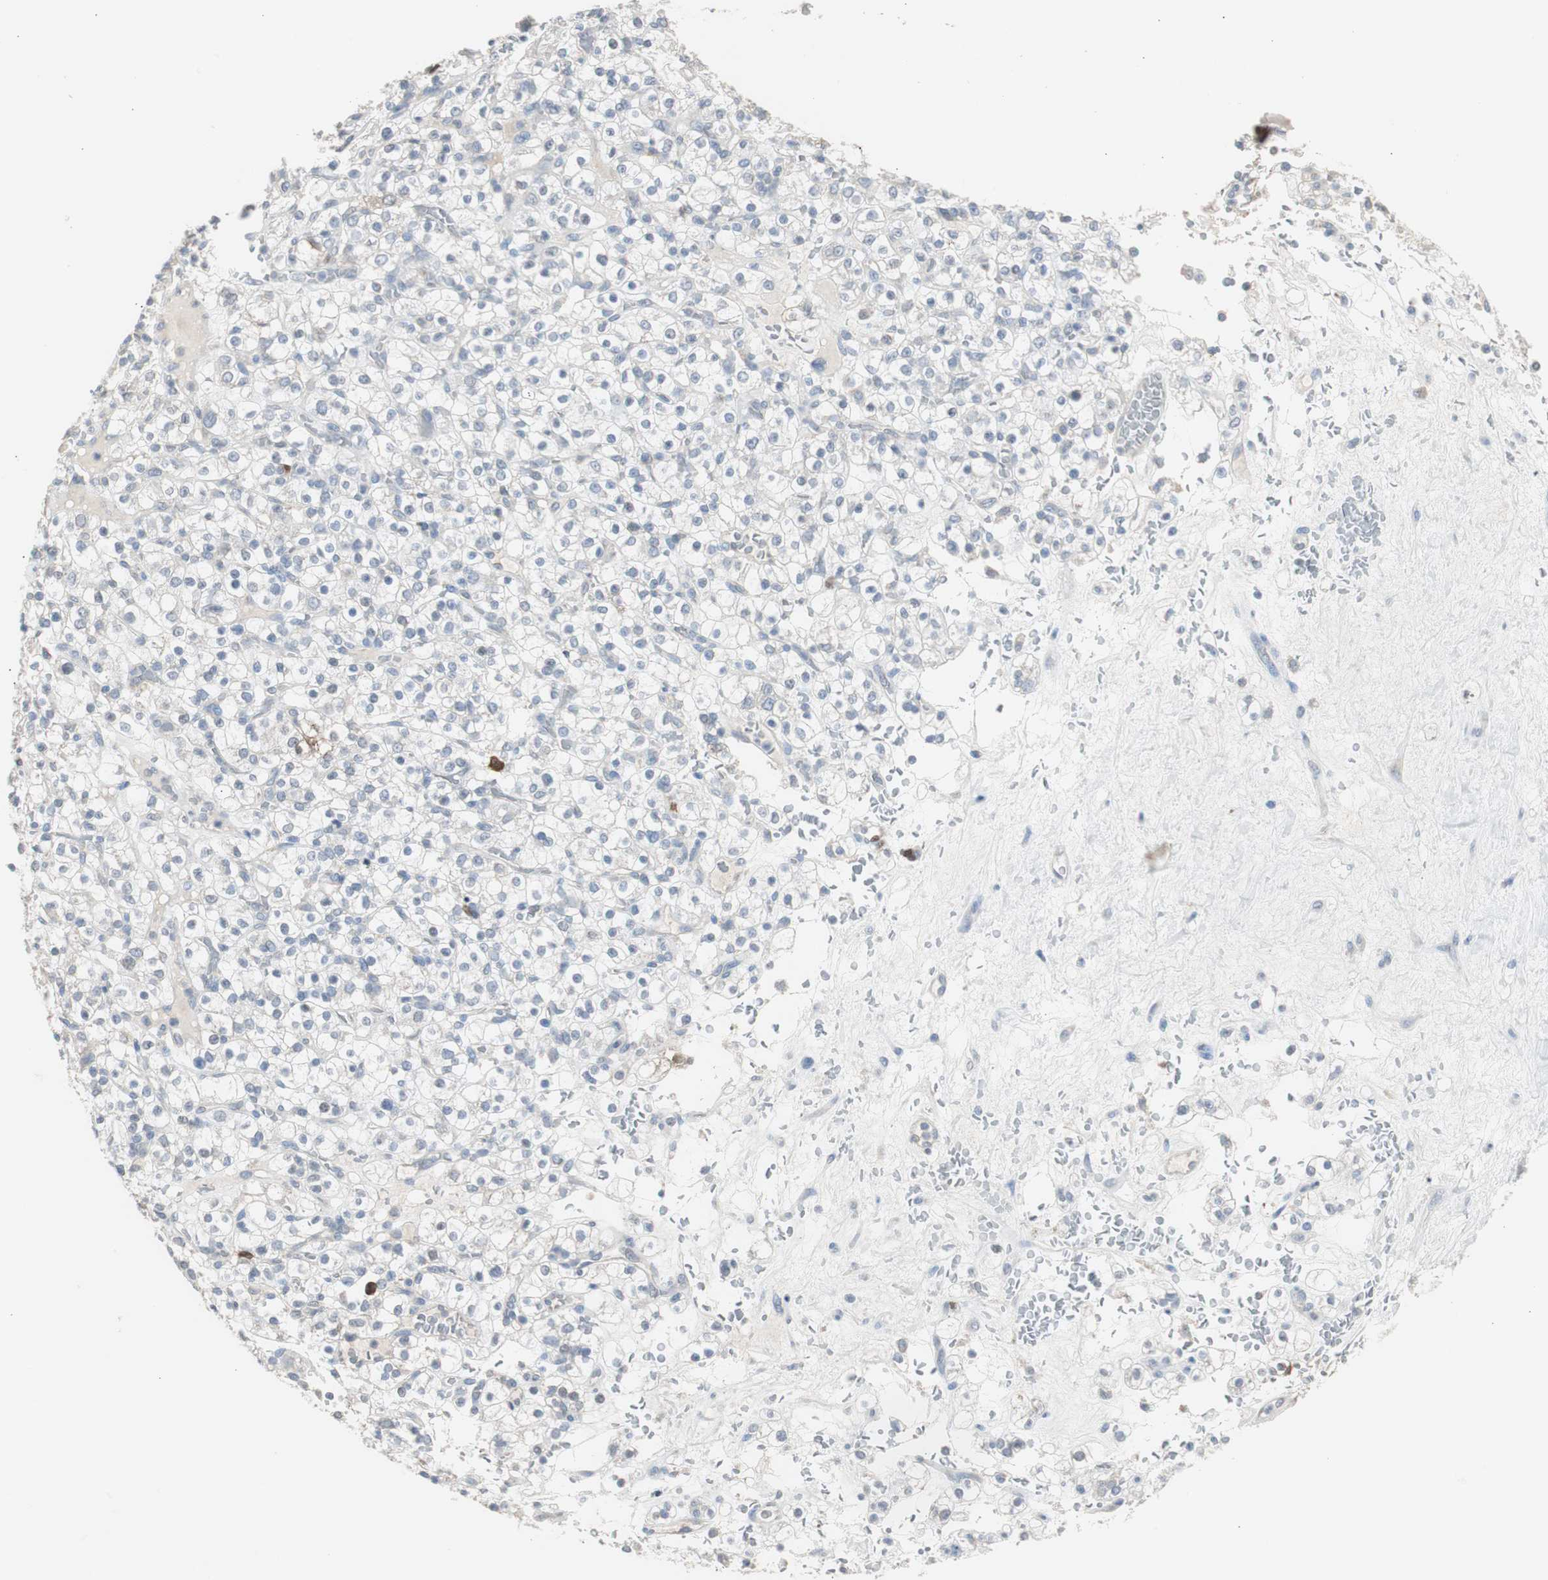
{"staining": {"intensity": "negative", "quantity": "none", "location": "none"}, "tissue": "renal cancer", "cell_type": "Tumor cells", "image_type": "cancer", "snomed": [{"axis": "morphology", "description": "Normal tissue, NOS"}, {"axis": "morphology", "description": "Adenocarcinoma, NOS"}, {"axis": "topography", "description": "Kidney"}], "caption": "Immunohistochemistry (IHC) micrograph of adenocarcinoma (renal) stained for a protein (brown), which exhibits no expression in tumor cells.", "gene": "TK1", "patient": {"sex": "female", "age": 72}}